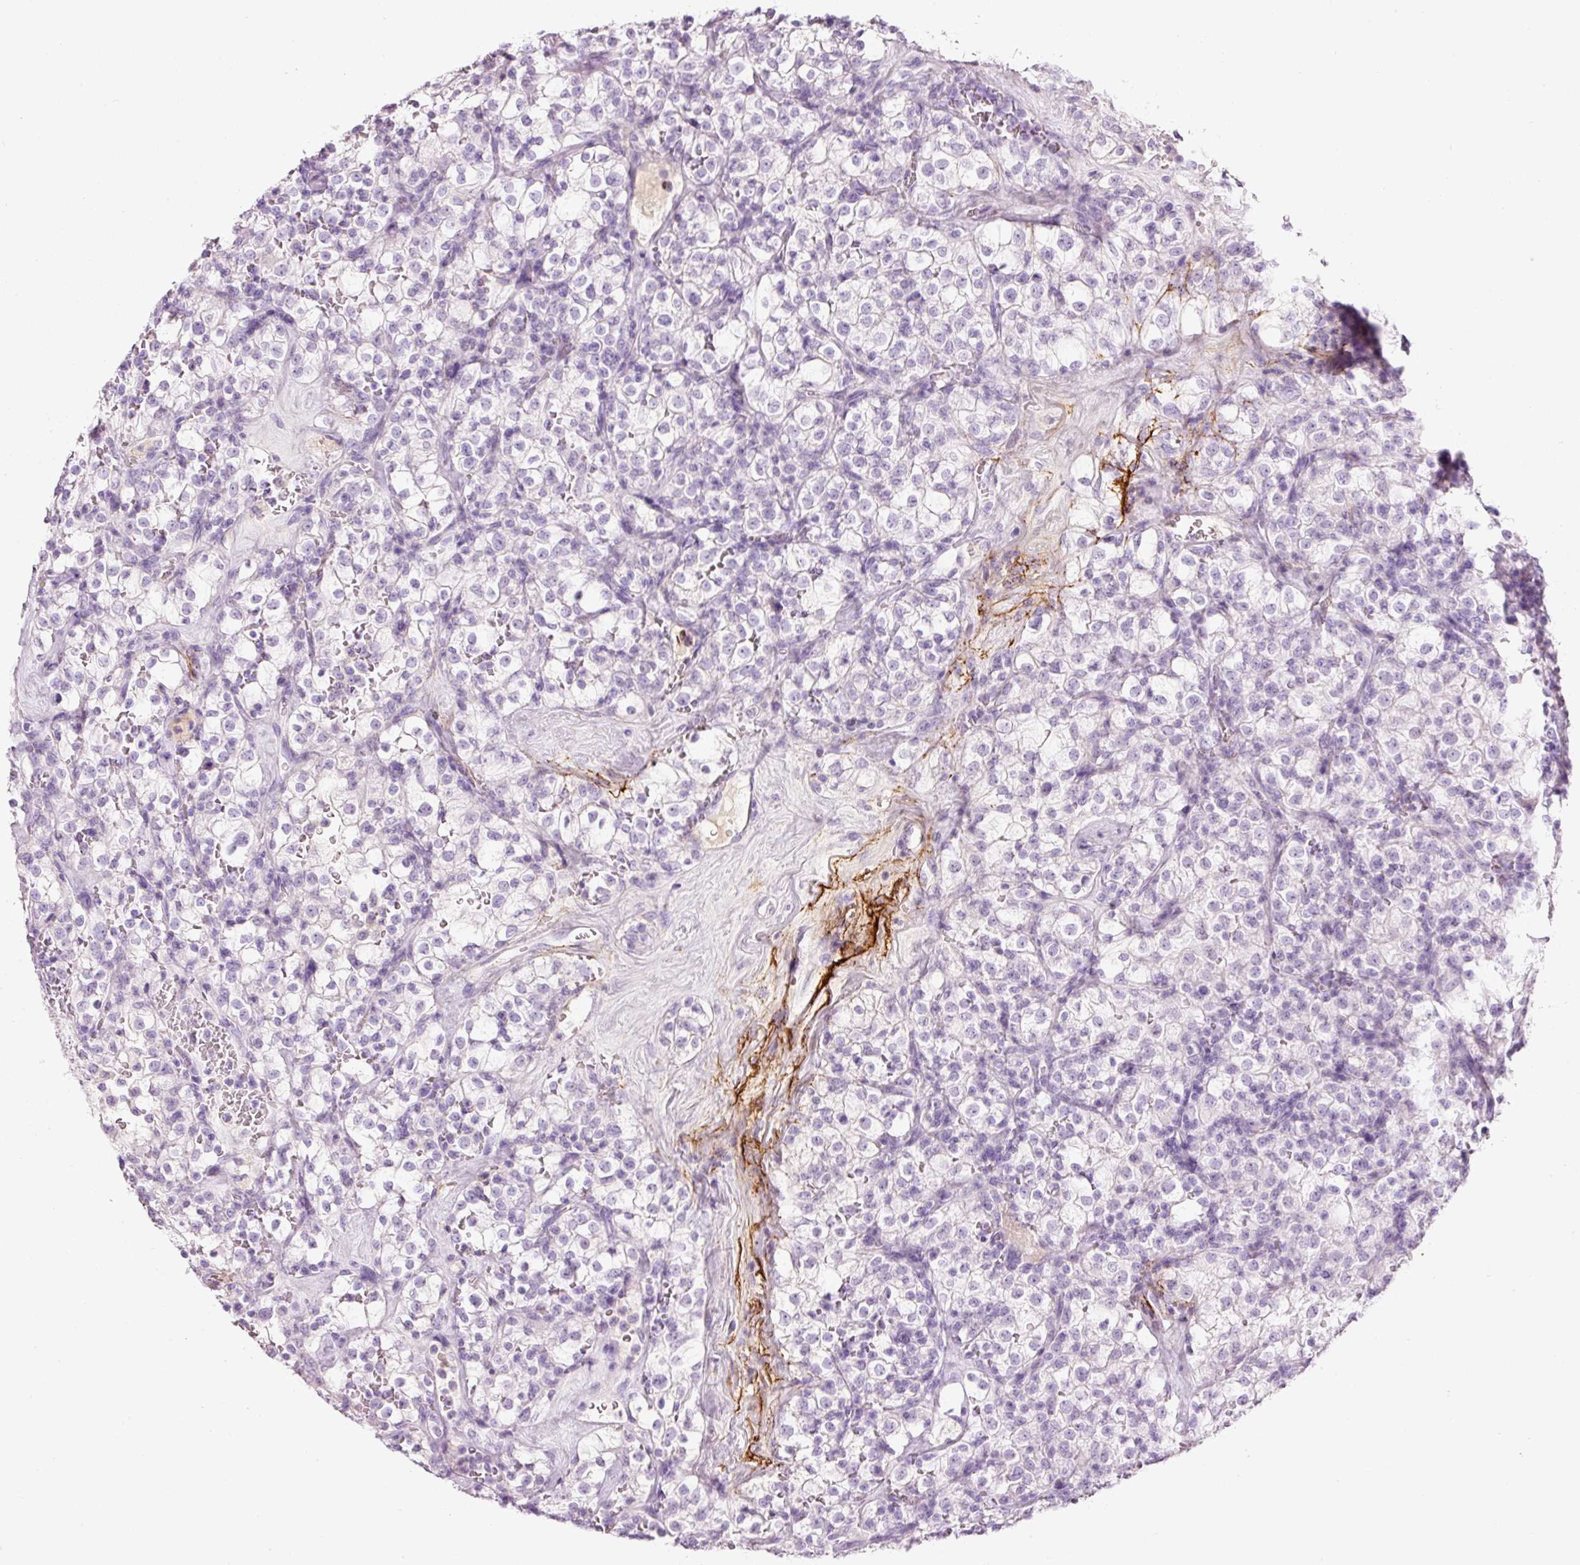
{"staining": {"intensity": "negative", "quantity": "none", "location": "none"}, "tissue": "renal cancer", "cell_type": "Tumor cells", "image_type": "cancer", "snomed": [{"axis": "morphology", "description": "Adenocarcinoma, NOS"}, {"axis": "topography", "description": "Kidney"}], "caption": "IHC of human renal cancer displays no staining in tumor cells.", "gene": "MFAP4", "patient": {"sex": "female", "age": 74}}